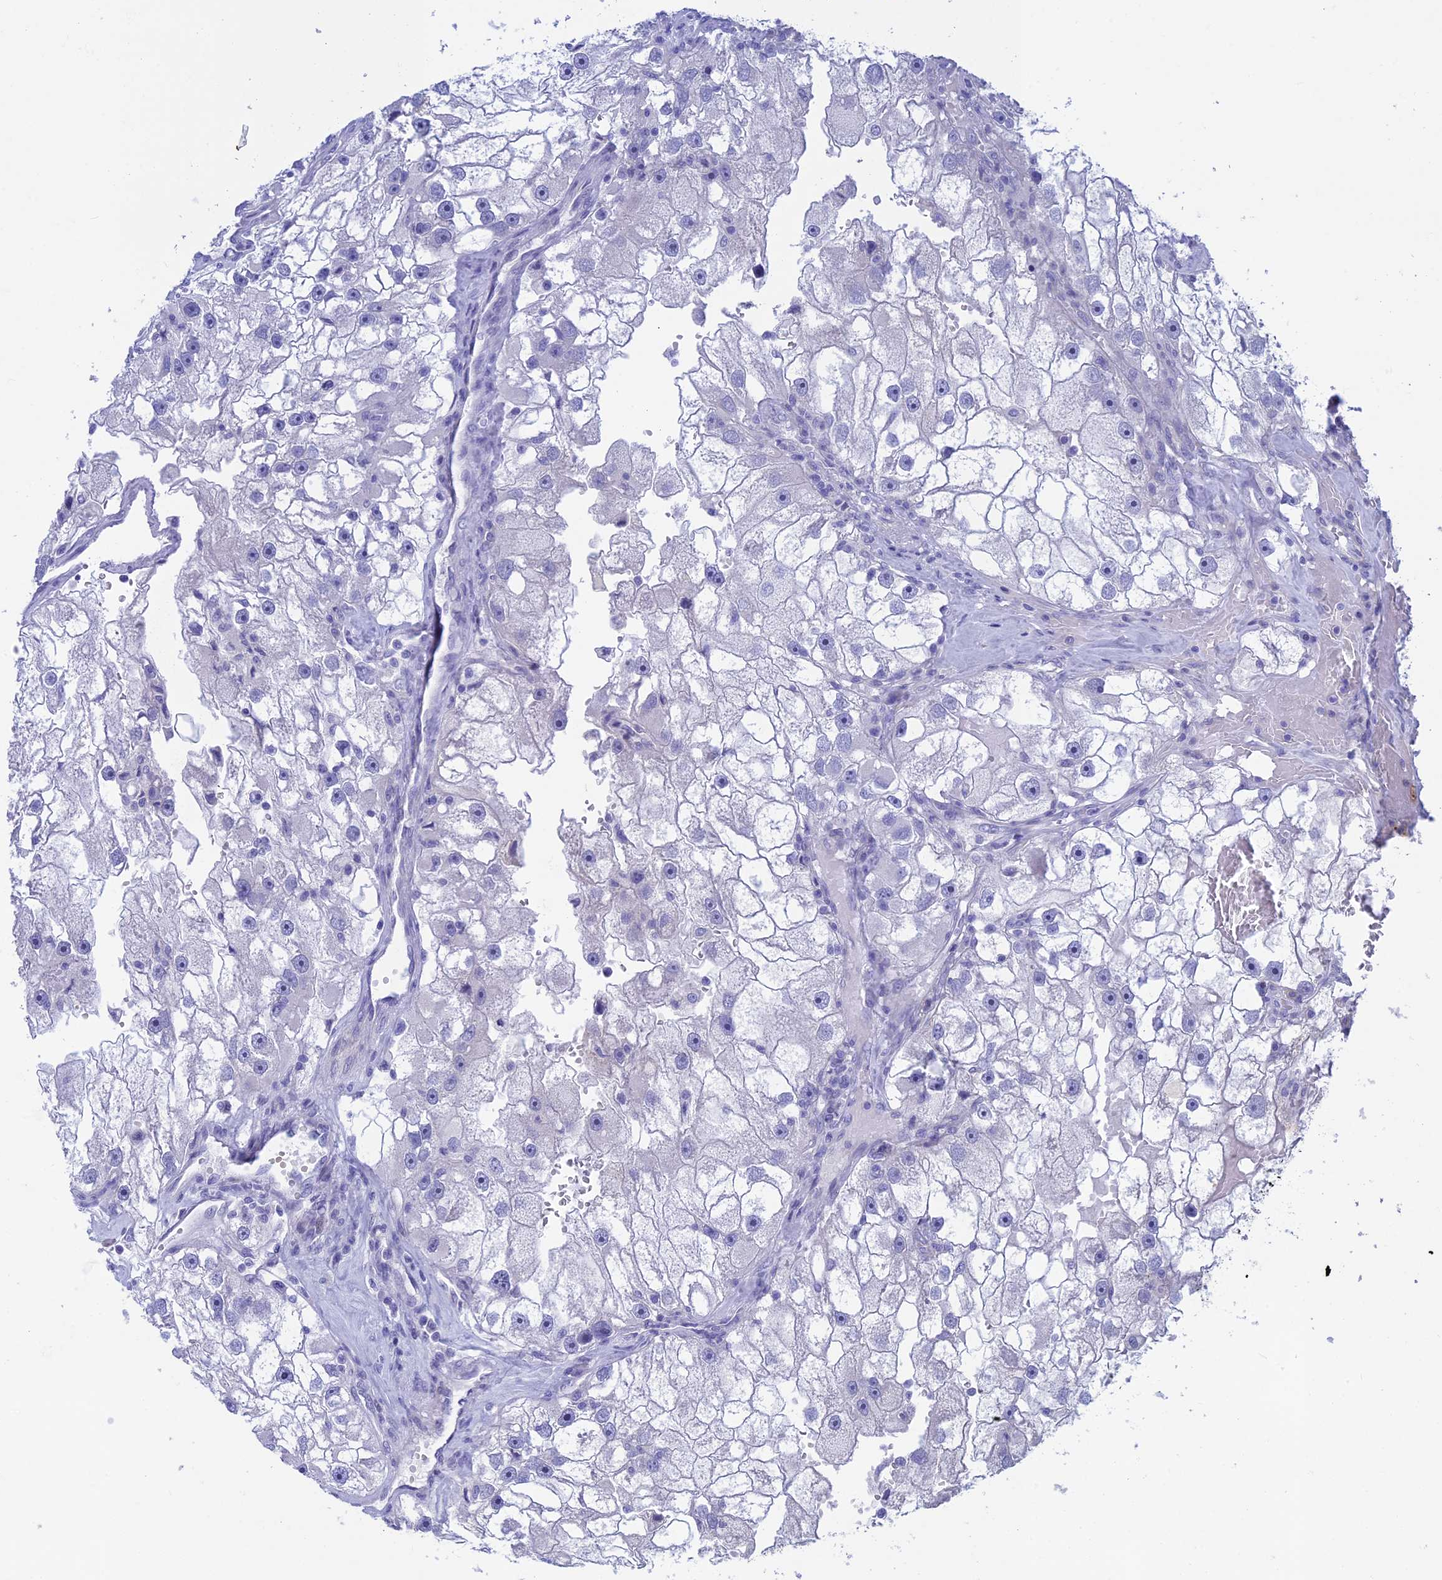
{"staining": {"intensity": "negative", "quantity": "none", "location": "none"}, "tissue": "renal cancer", "cell_type": "Tumor cells", "image_type": "cancer", "snomed": [{"axis": "morphology", "description": "Adenocarcinoma, NOS"}, {"axis": "topography", "description": "Kidney"}], "caption": "Immunohistochemical staining of human renal cancer reveals no significant positivity in tumor cells.", "gene": "BTBD19", "patient": {"sex": "male", "age": 63}}